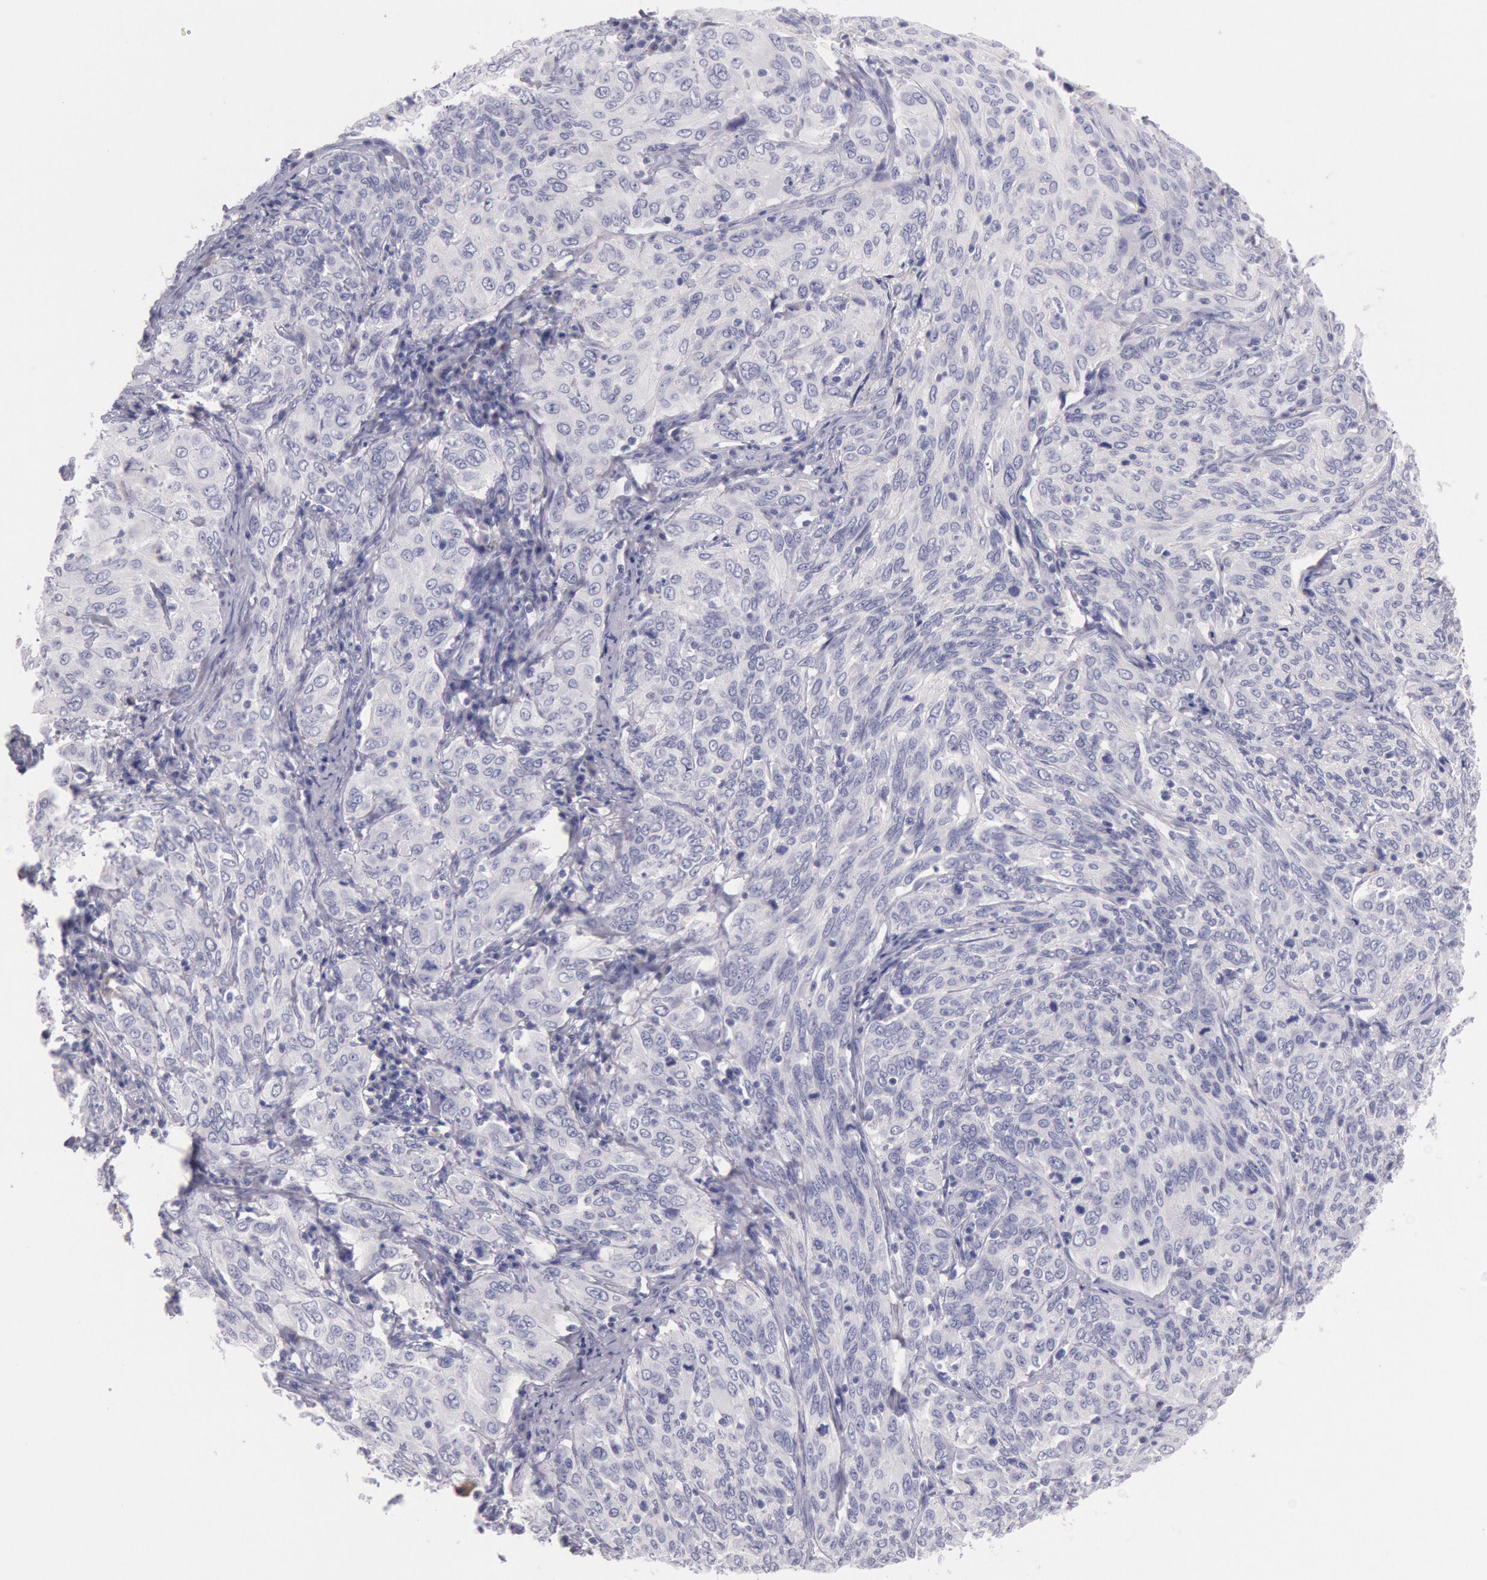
{"staining": {"intensity": "negative", "quantity": "none", "location": "none"}, "tissue": "cervical cancer", "cell_type": "Tumor cells", "image_type": "cancer", "snomed": [{"axis": "morphology", "description": "Squamous cell carcinoma, NOS"}, {"axis": "topography", "description": "Cervix"}], "caption": "This is an IHC micrograph of human squamous cell carcinoma (cervical). There is no positivity in tumor cells.", "gene": "EGFR", "patient": {"sex": "female", "age": 38}}